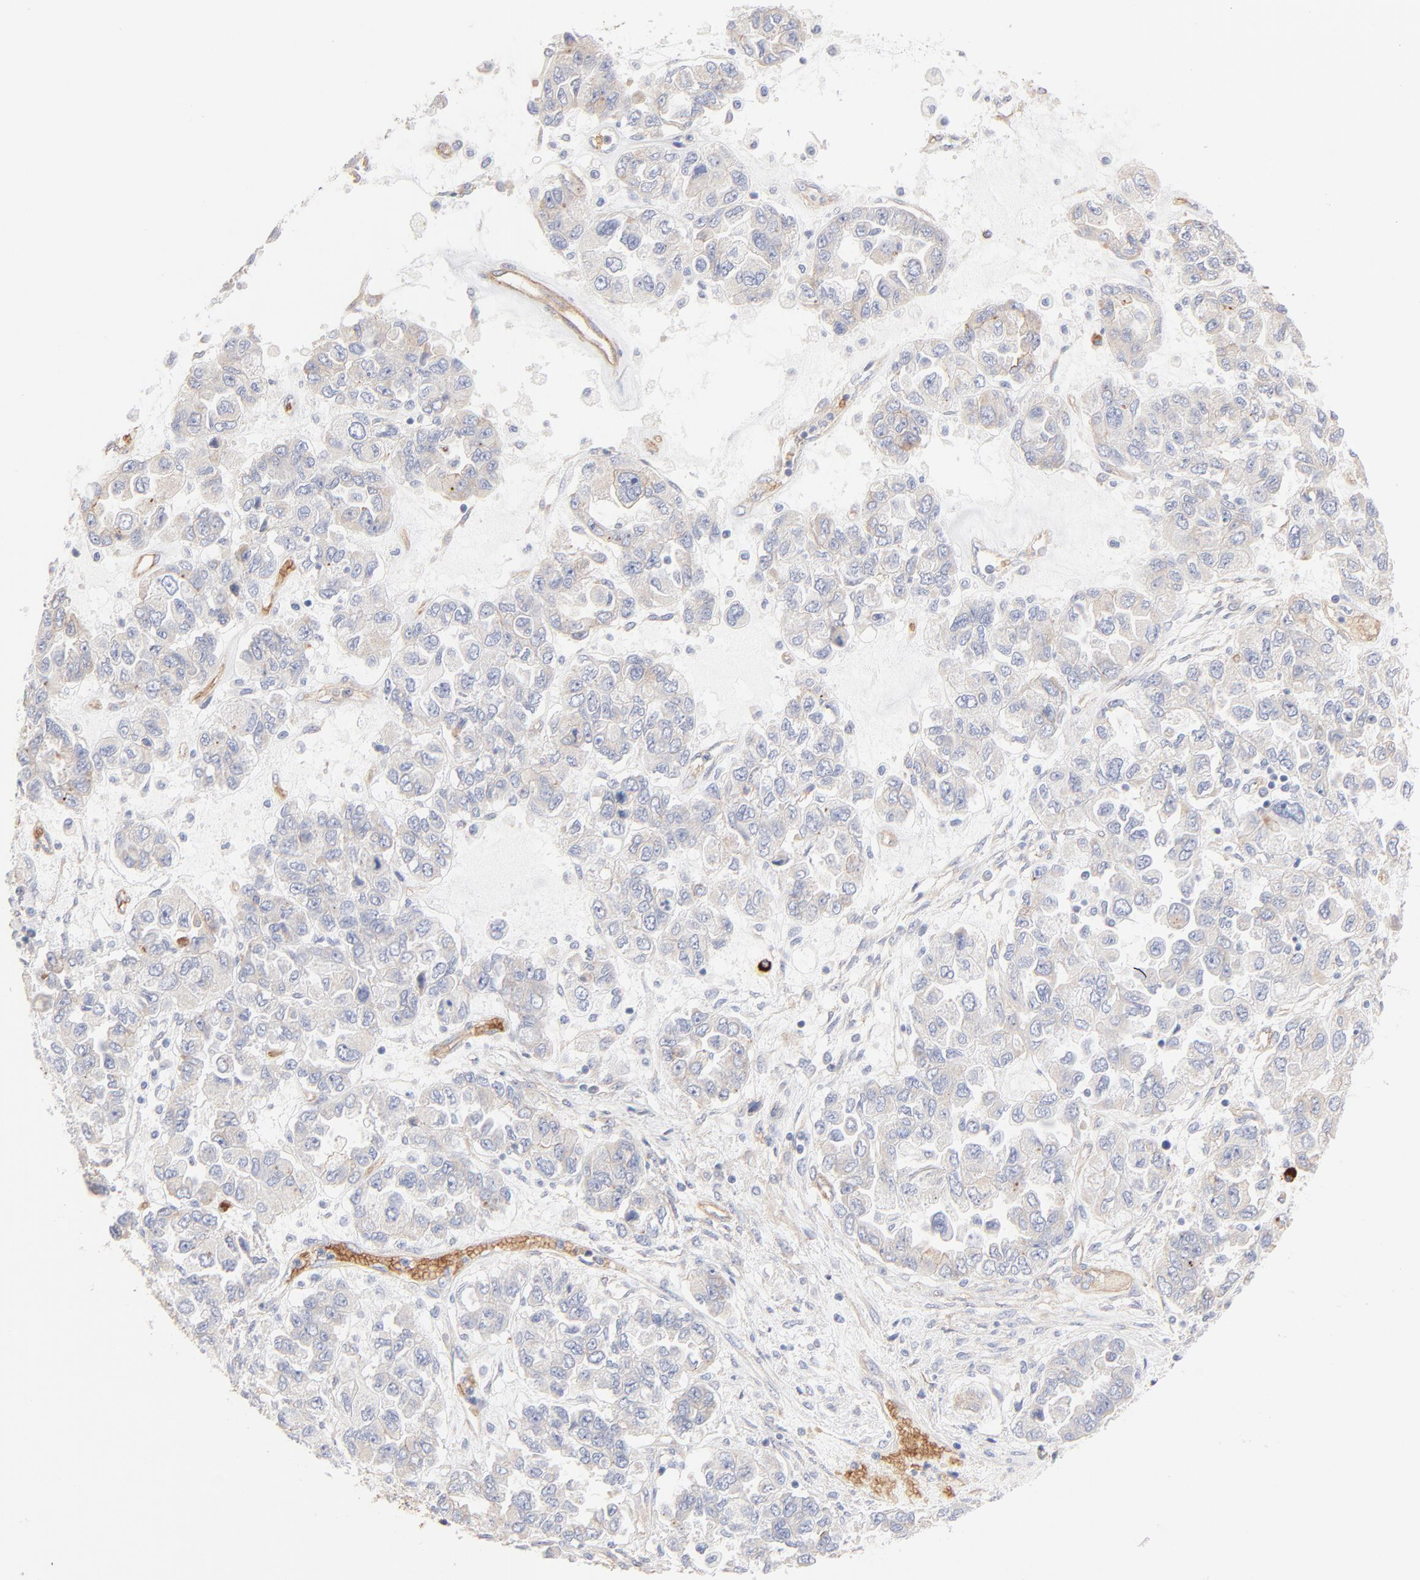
{"staining": {"intensity": "negative", "quantity": "none", "location": "none"}, "tissue": "ovarian cancer", "cell_type": "Tumor cells", "image_type": "cancer", "snomed": [{"axis": "morphology", "description": "Cystadenocarcinoma, serous, NOS"}, {"axis": "topography", "description": "Ovary"}], "caption": "A high-resolution image shows immunohistochemistry (IHC) staining of ovarian cancer (serous cystadenocarcinoma), which reveals no significant expression in tumor cells.", "gene": "SPTB", "patient": {"sex": "female", "age": 84}}